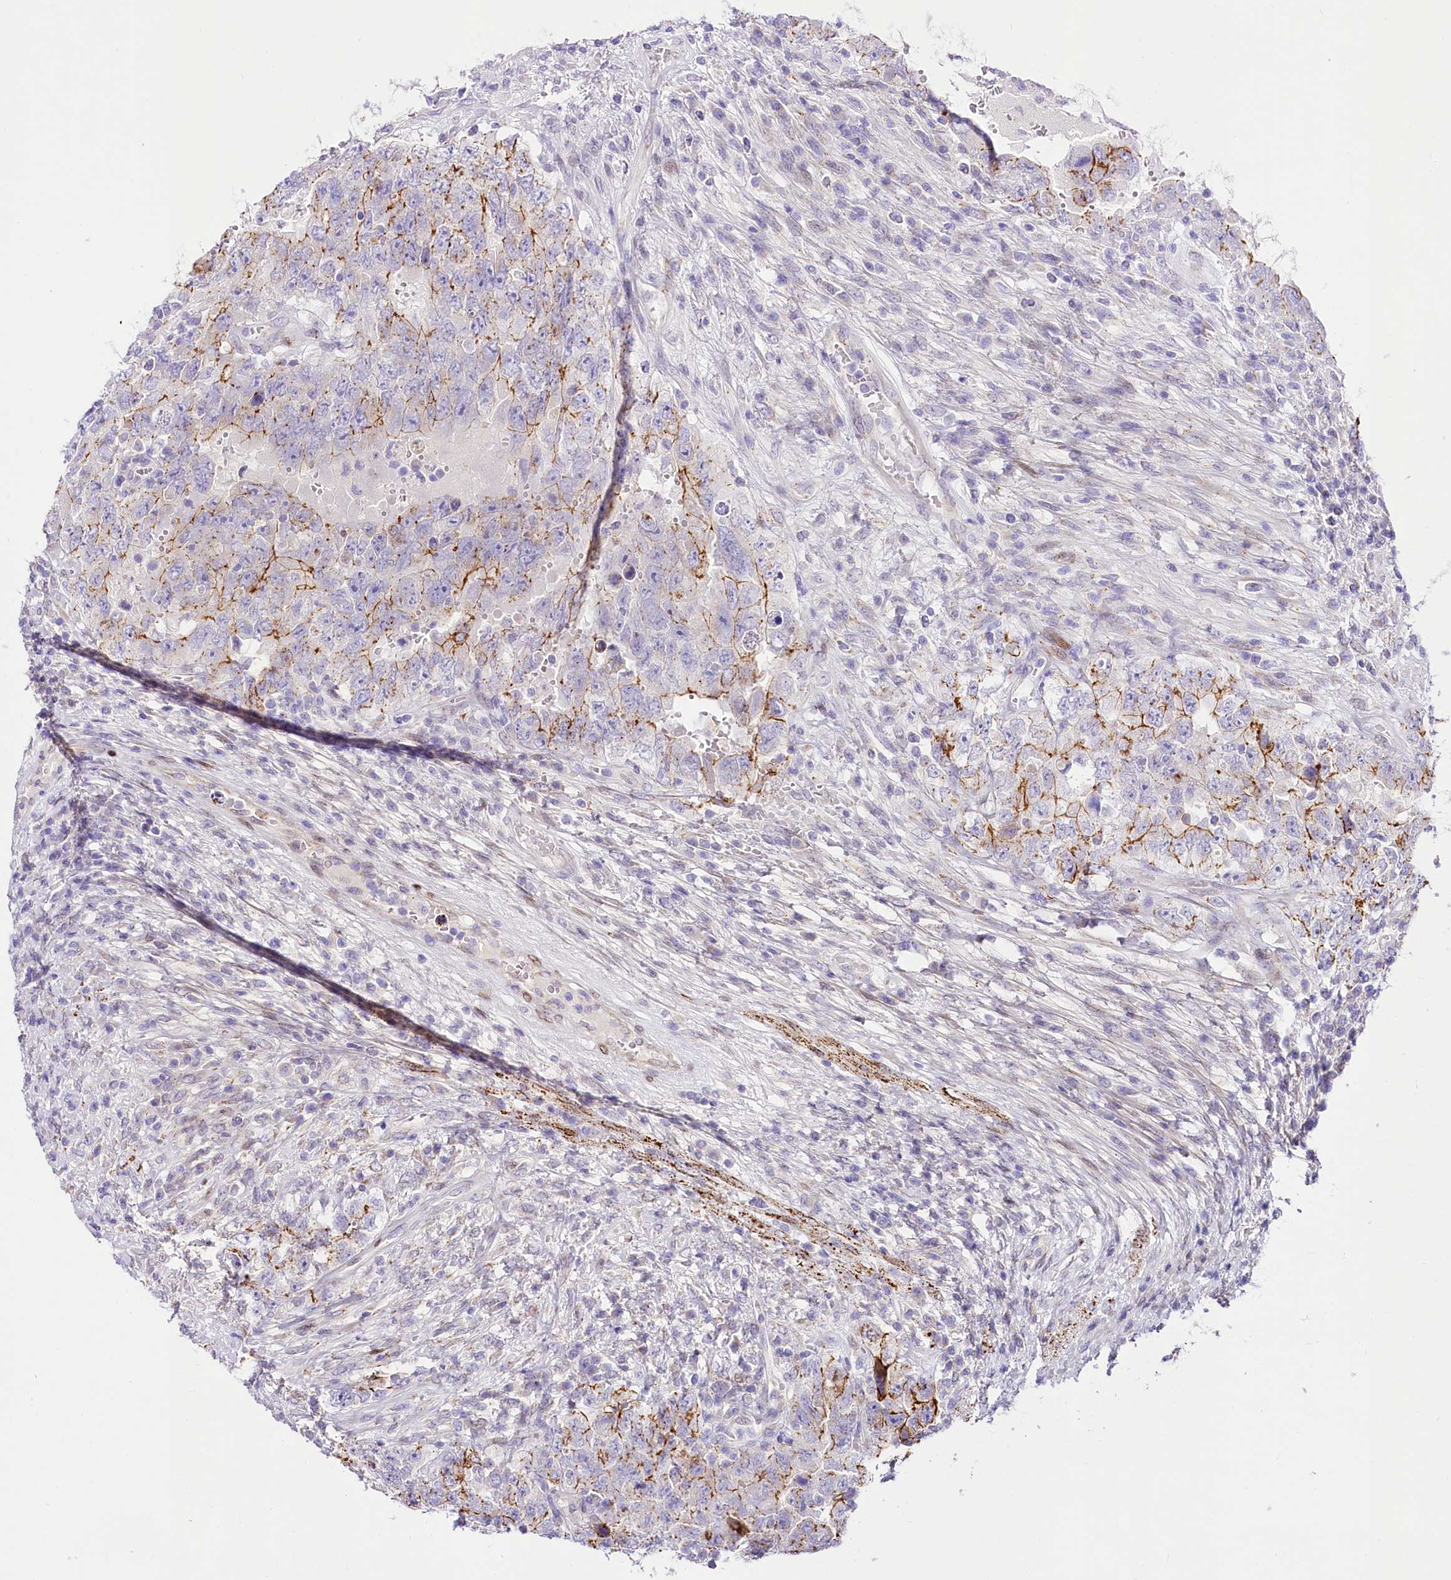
{"staining": {"intensity": "moderate", "quantity": "25%-75%", "location": "cytoplasmic/membranous"}, "tissue": "testis cancer", "cell_type": "Tumor cells", "image_type": "cancer", "snomed": [{"axis": "morphology", "description": "Carcinoma, Embryonal, NOS"}, {"axis": "topography", "description": "Testis"}], "caption": "Testis embryonal carcinoma tissue exhibits moderate cytoplasmic/membranous staining in about 25%-75% of tumor cells", "gene": "PPIP5K2", "patient": {"sex": "male", "age": 26}}